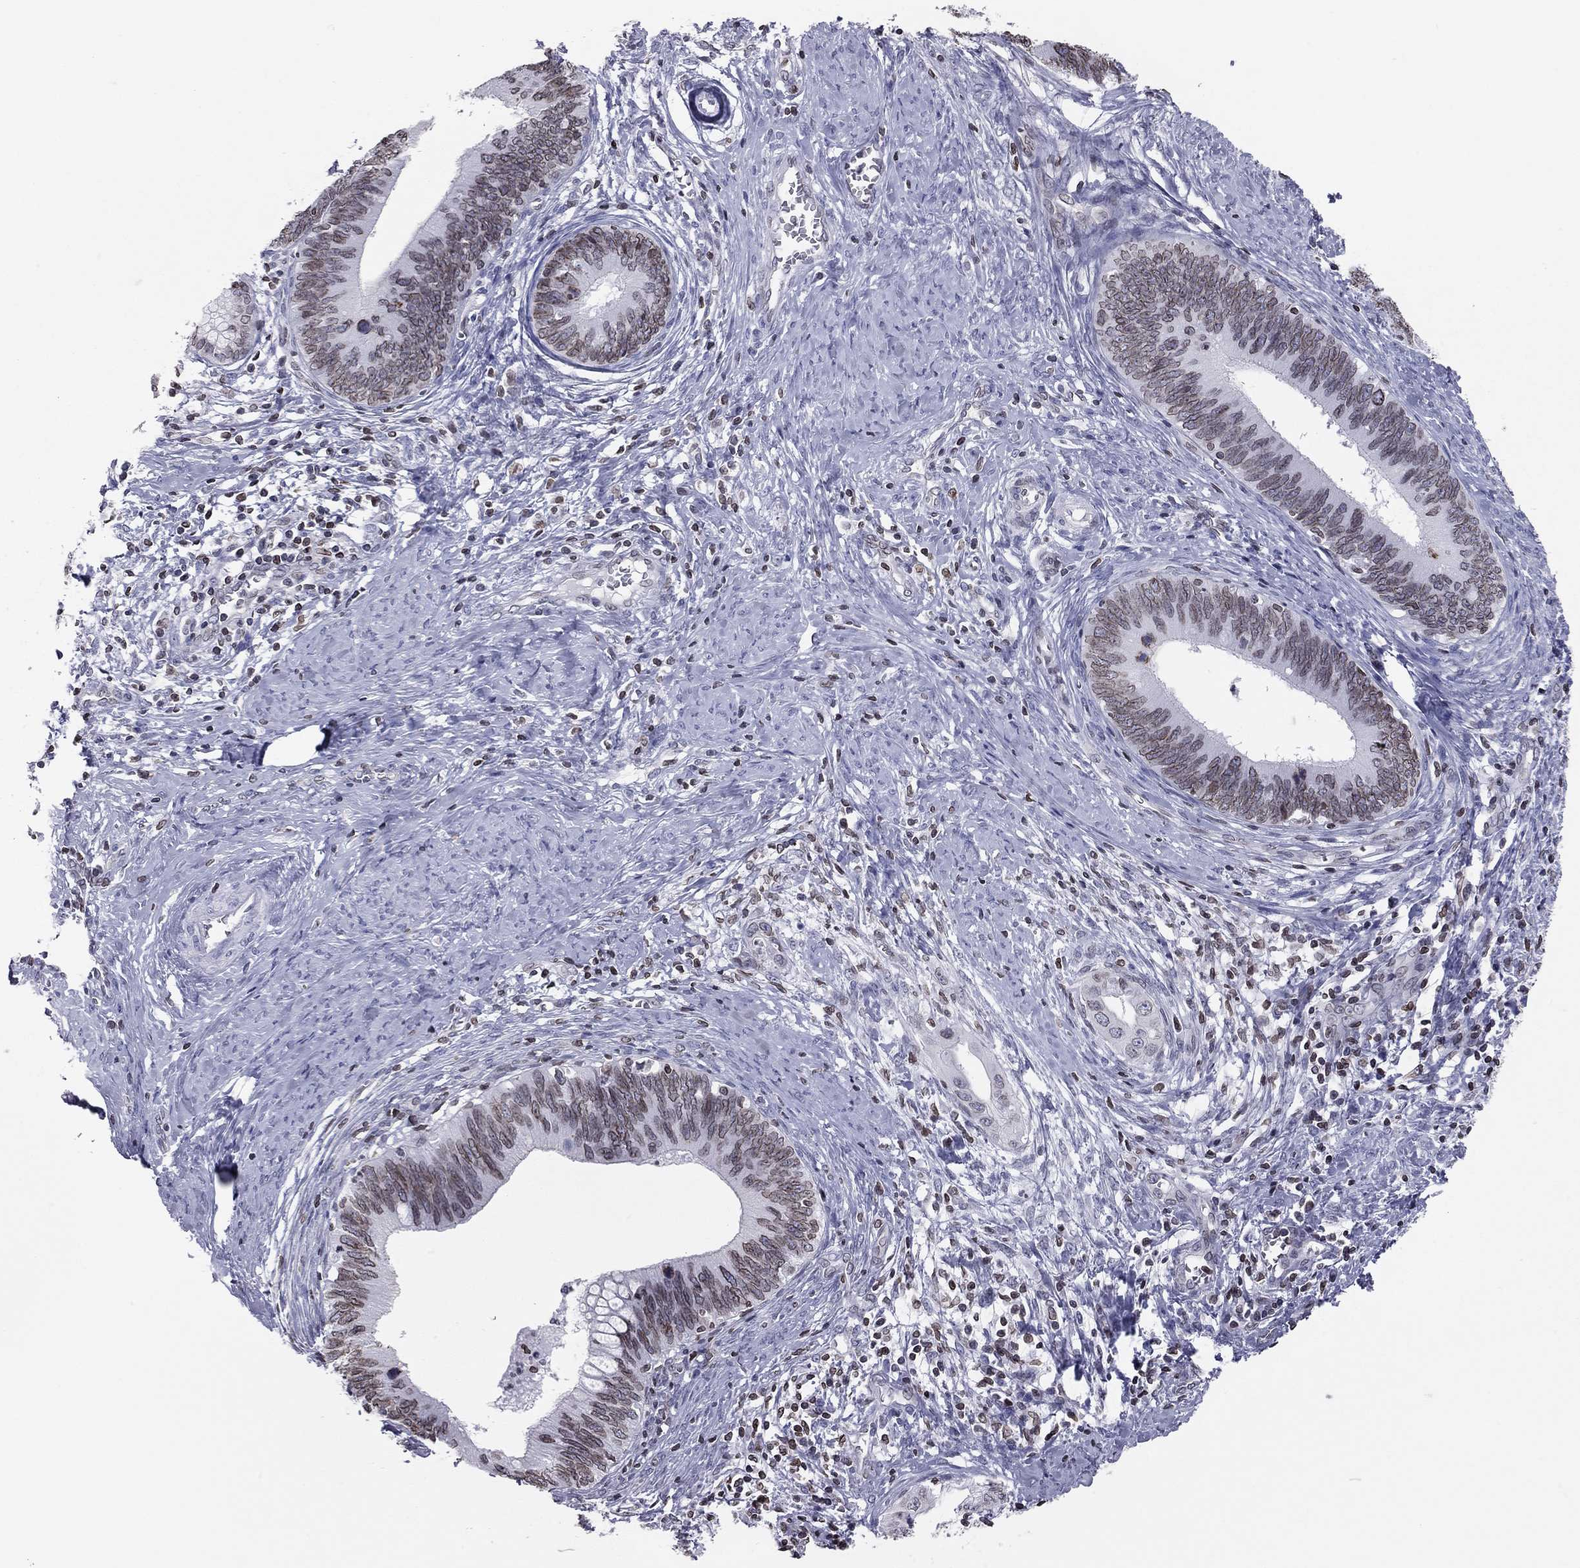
{"staining": {"intensity": "weak", "quantity": ">75%", "location": "cytoplasmic/membranous,nuclear"}, "tissue": "cervical cancer", "cell_type": "Tumor cells", "image_type": "cancer", "snomed": [{"axis": "morphology", "description": "Adenocarcinoma, NOS"}, {"axis": "topography", "description": "Cervix"}], "caption": "Human adenocarcinoma (cervical) stained for a protein (brown) reveals weak cytoplasmic/membranous and nuclear positive expression in approximately >75% of tumor cells.", "gene": "ESPL1", "patient": {"sex": "female", "age": 42}}